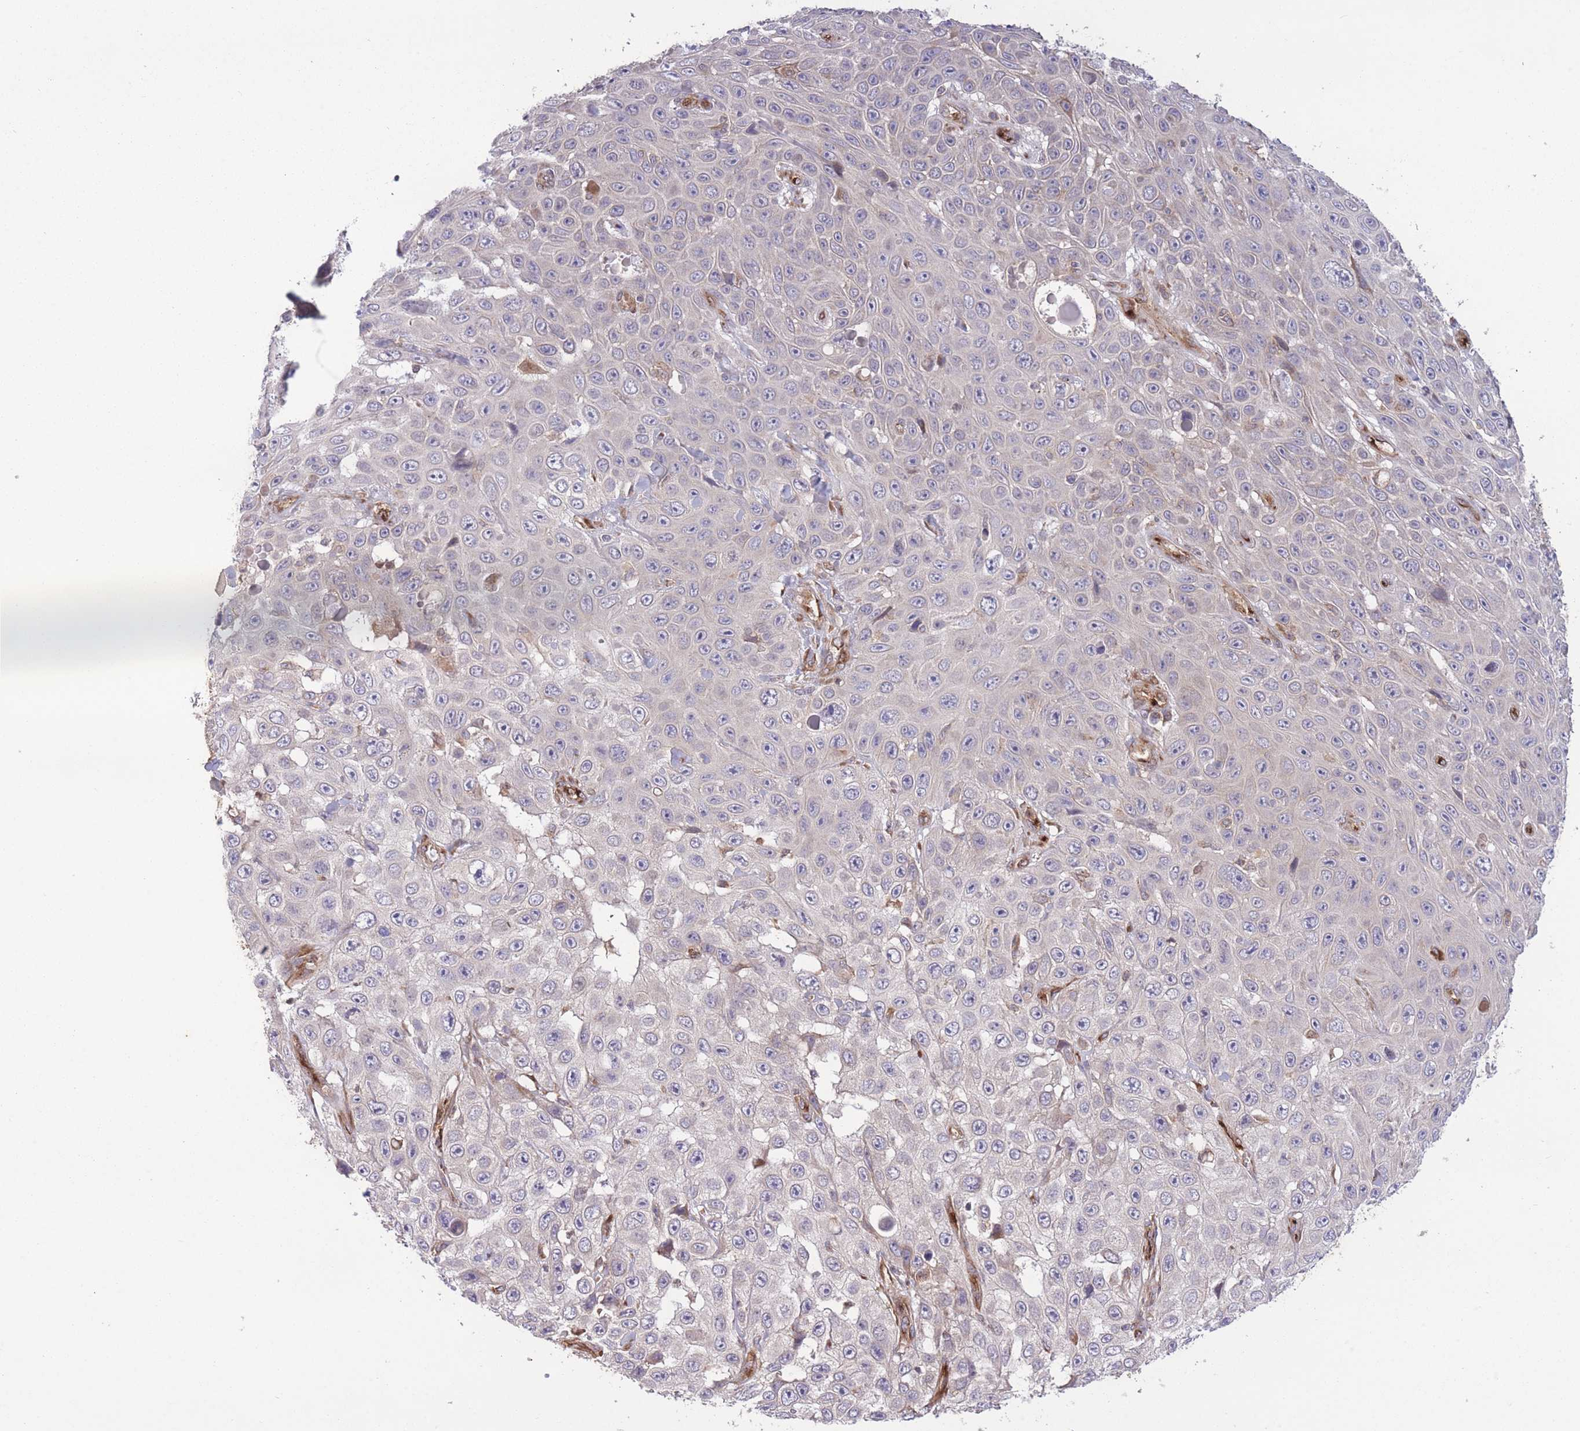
{"staining": {"intensity": "negative", "quantity": "none", "location": "none"}, "tissue": "skin cancer", "cell_type": "Tumor cells", "image_type": "cancer", "snomed": [{"axis": "morphology", "description": "Squamous cell carcinoma, NOS"}, {"axis": "topography", "description": "Skin"}], "caption": "High power microscopy micrograph of an IHC image of skin cancer, revealing no significant positivity in tumor cells. (Stains: DAB immunohistochemistry (IHC) with hematoxylin counter stain, Microscopy: brightfield microscopy at high magnification).", "gene": "CISH", "patient": {"sex": "male", "age": 82}}